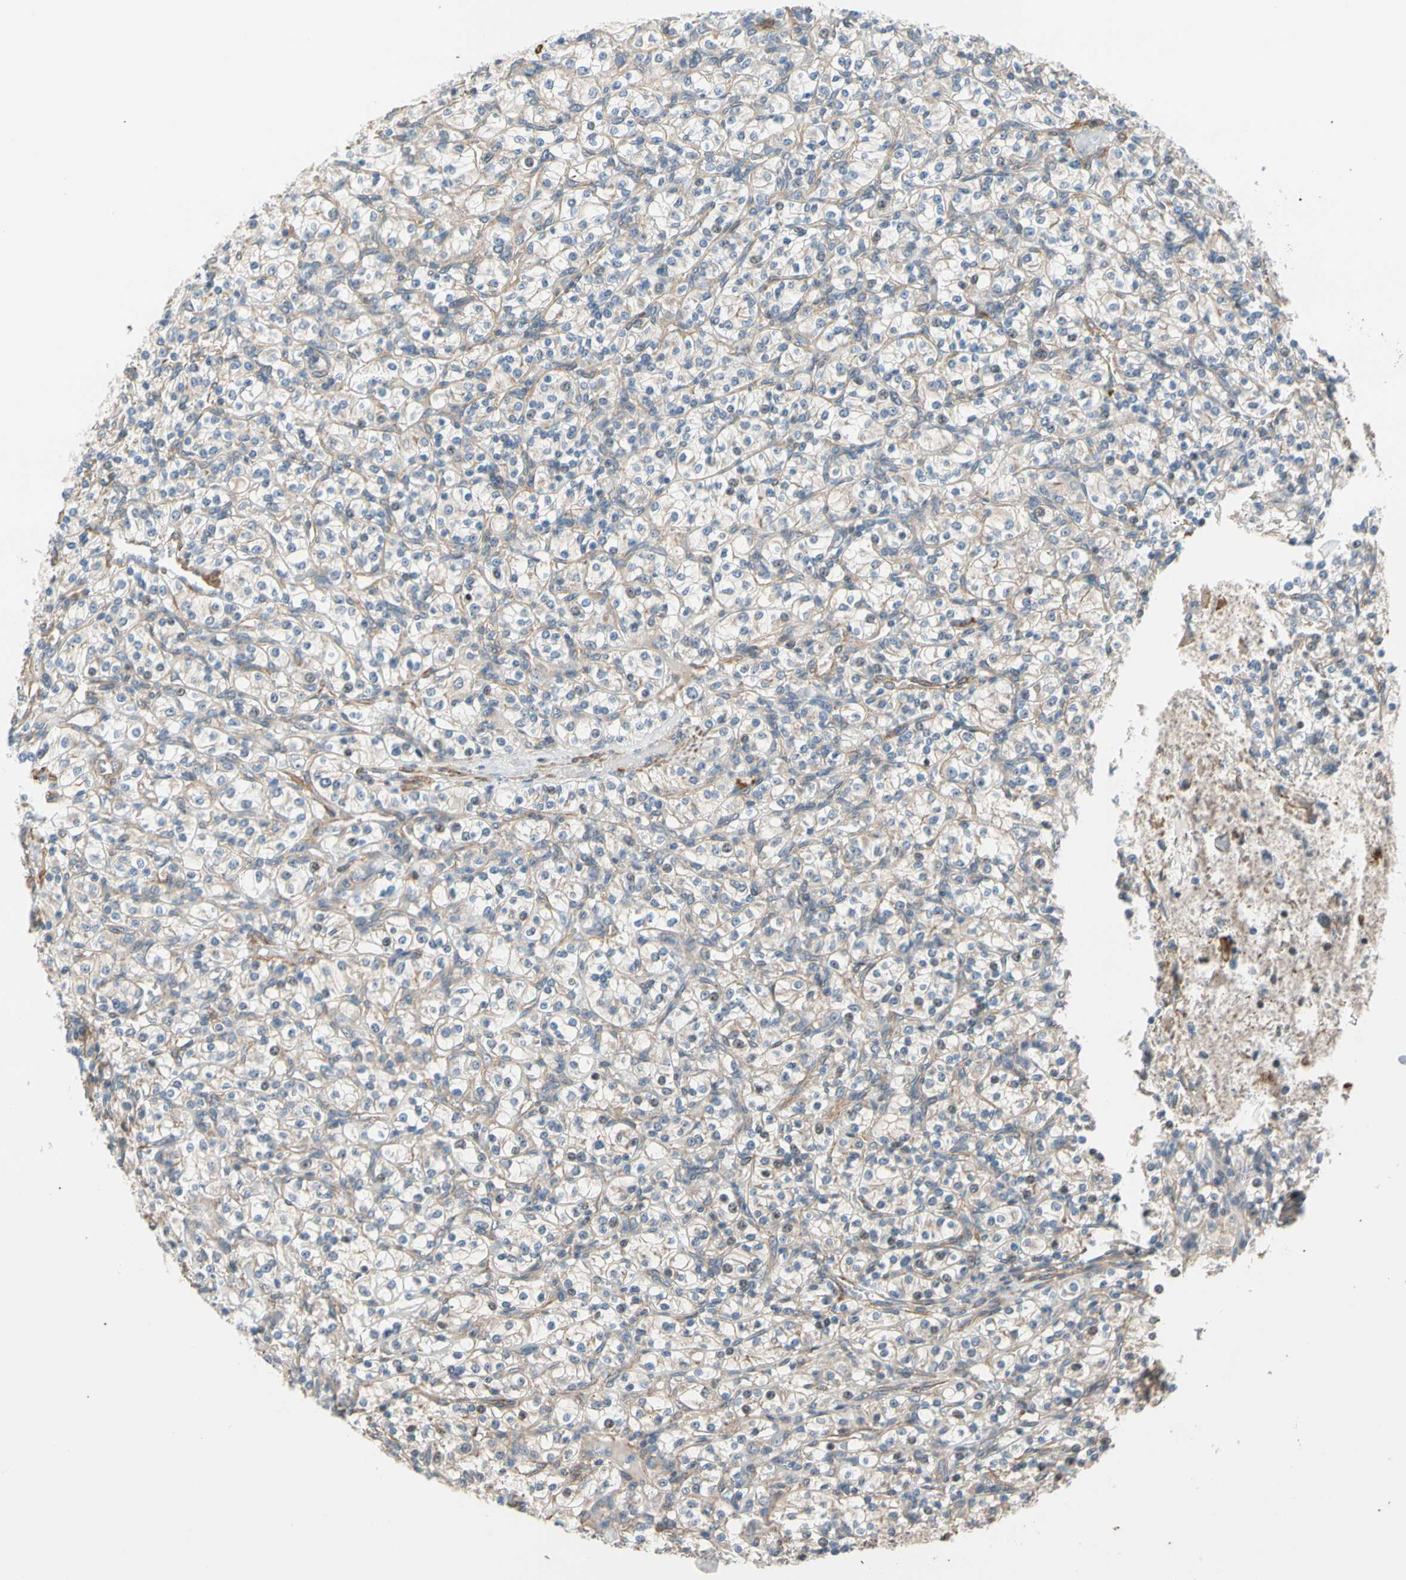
{"staining": {"intensity": "weak", "quantity": ">75%", "location": "cytoplasmic/membranous"}, "tissue": "renal cancer", "cell_type": "Tumor cells", "image_type": "cancer", "snomed": [{"axis": "morphology", "description": "Adenocarcinoma, NOS"}, {"axis": "topography", "description": "Kidney"}], "caption": "Human renal adenocarcinoma stained for a protein (brown) exhibits weak cytoplasmic/membranous positive staining in about >75% of tumor cells.", "gene": "LIMK2", "patient": {"sex": "male", "age": 77}}